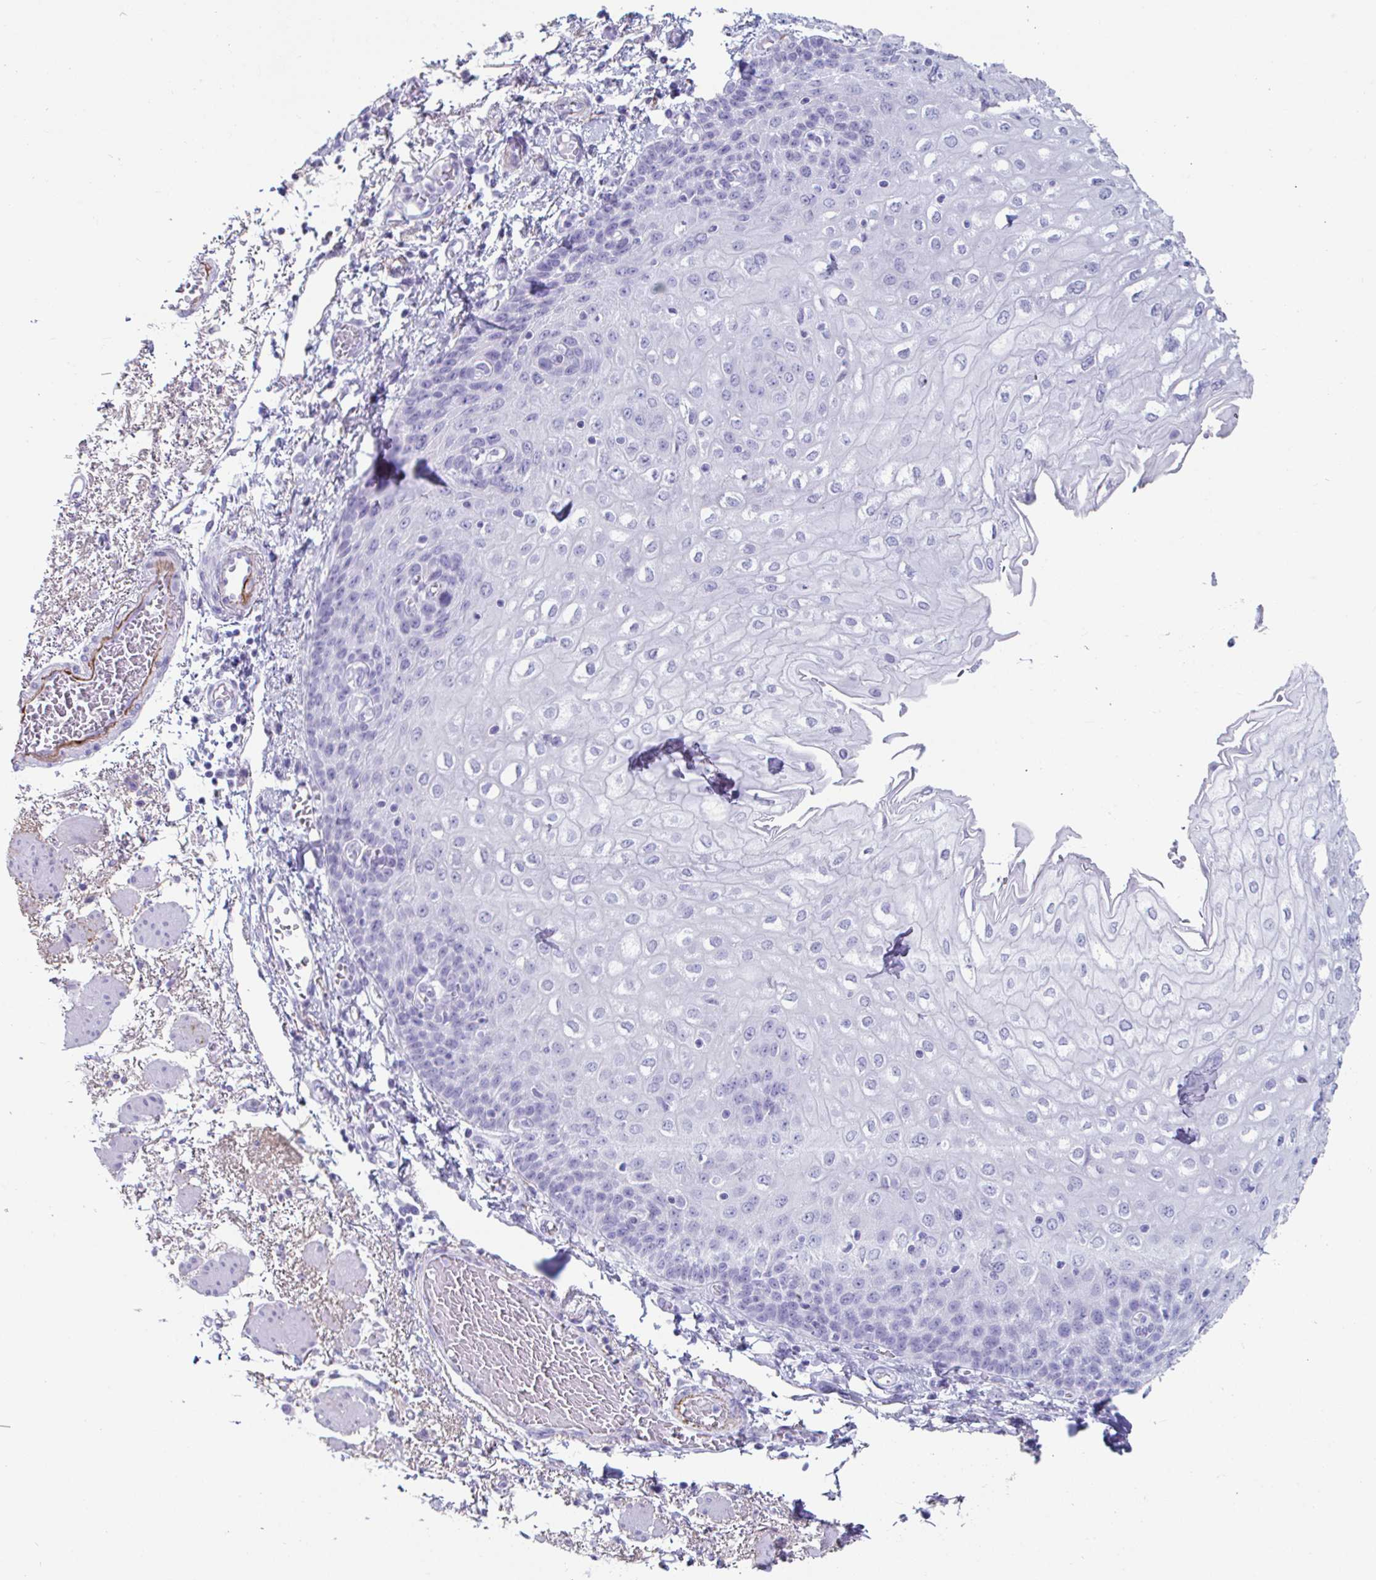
{"staining": {"intensity": "negative", "quantity": "none", "location": "none"}, "tissue": "esophagus", "cell_type": "Squamous epithelial cells", "image_type": "normal", "snomed": [{"axis": "morphology", "description": "Normal tissue, NOS"}, {"axis": "morphology", "description": "Adenocarcinoma, NOS"}, {"axis": "topography", "description": "Esophagus"}], "caption": "Immunohistochemical staining of normal human esophagus reveals no significant expression in squamous epithelial cells. Brightfield microscopy of immunohistochemistry (IHC) stained with DAB (brown) and hematoxylin (blue), captured at high magnification.", "gene": "CREG2", "patient": {"sex": "male", "age": 81}}